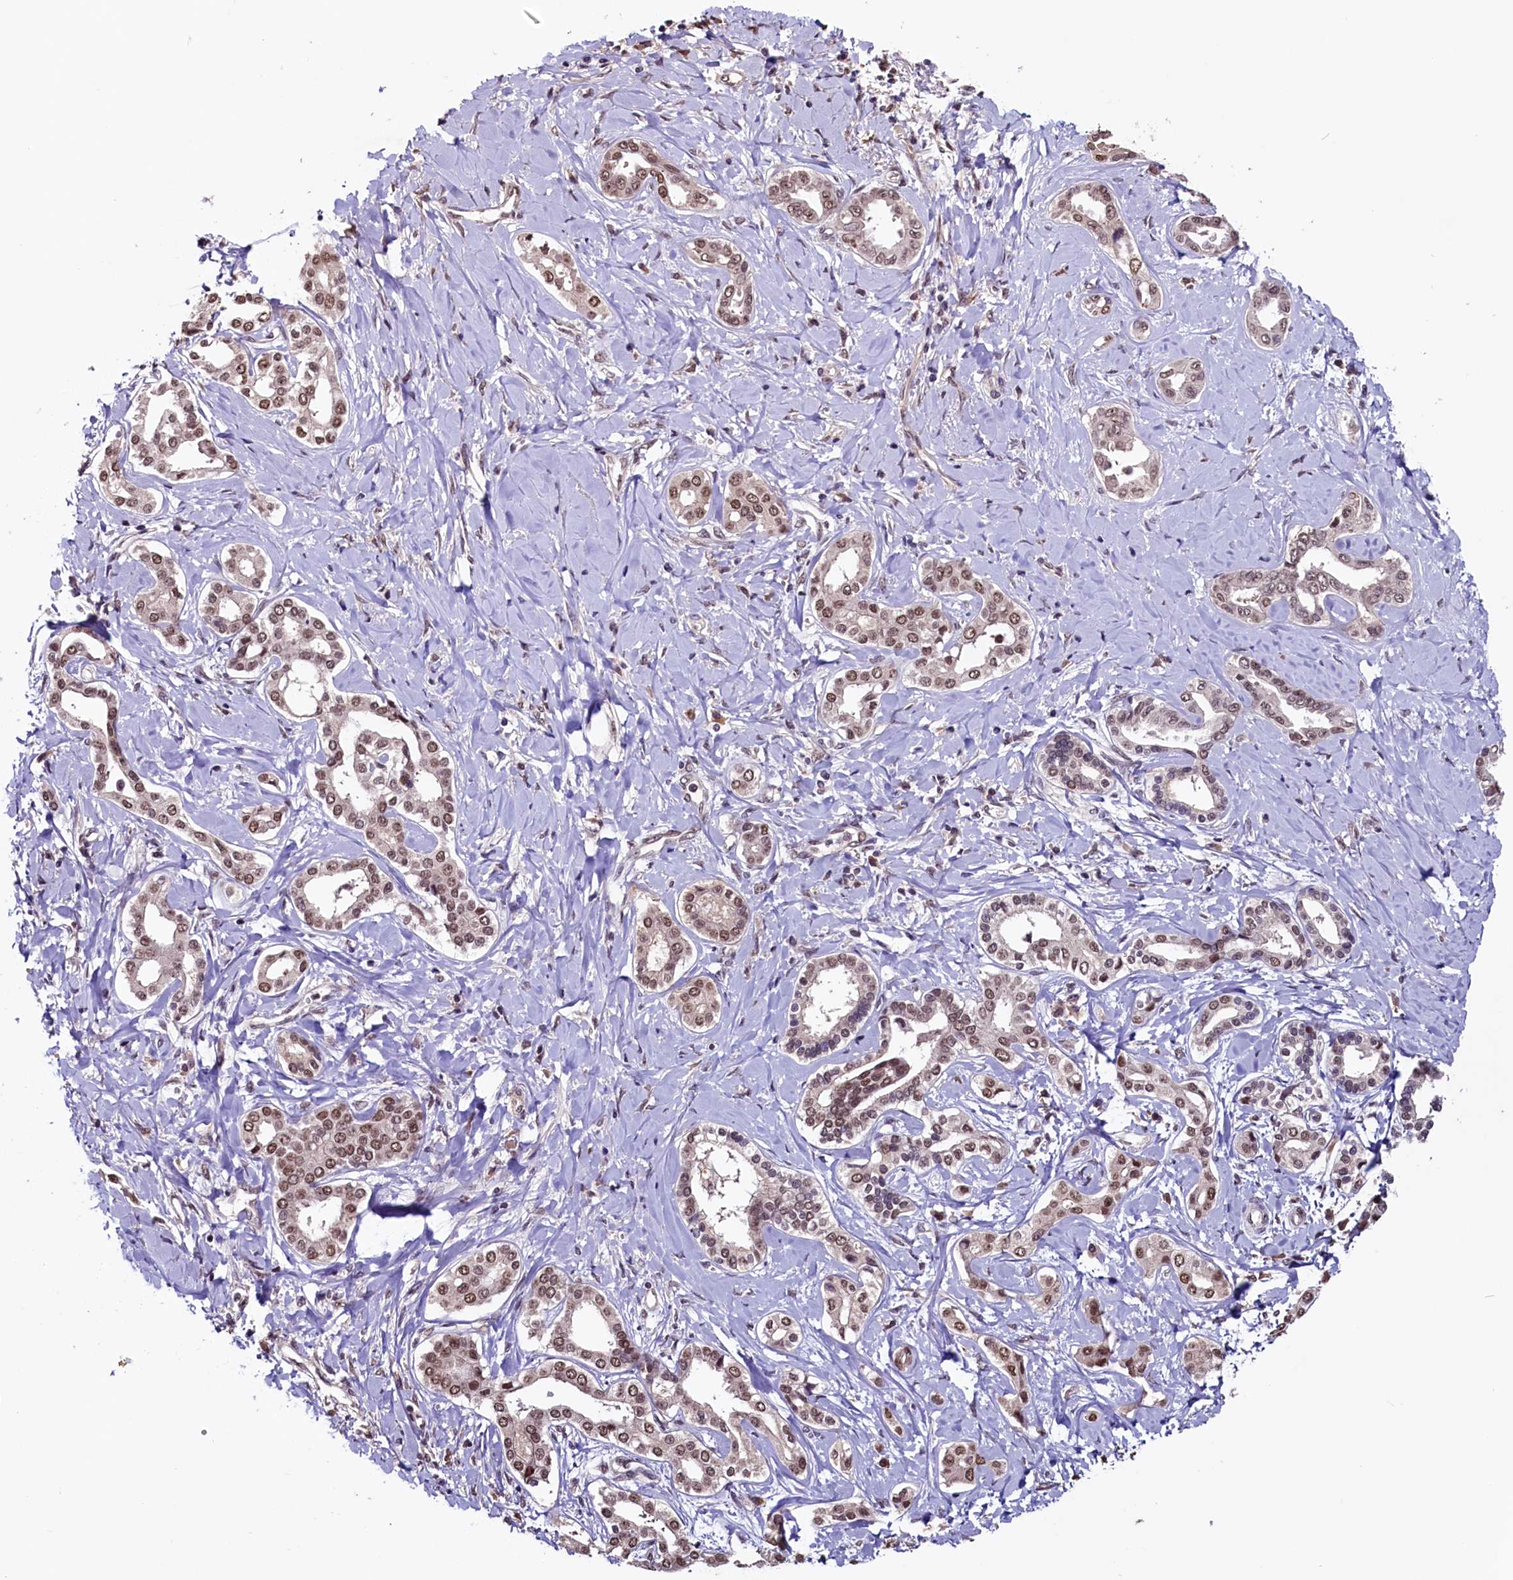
{"staining": {"intensity": "moderate", "quantity": ">75%", "location": "nuclear"}, "tissue": "liver cancer", "cell_type": "Tumor cells", "image_type": "cancer", "snomed": [{"axis": "morphology", "description": "Cholangiocarcinoma"}, {"axis": "topography", "description": "Liver"}], "caption": "Protein expression analysis of liver cancer (cholangiocarcinoma) reveals moderate nuclear expression in about >75% of tumor cells. (Stains: DAB (3,3'-diaminobenzidine) in brown, nuclei in blue, Microscopy: brightfield microscopy at high magnification).", "gene": "RNMT", "patient": {"sex": "female", "age": 77}}